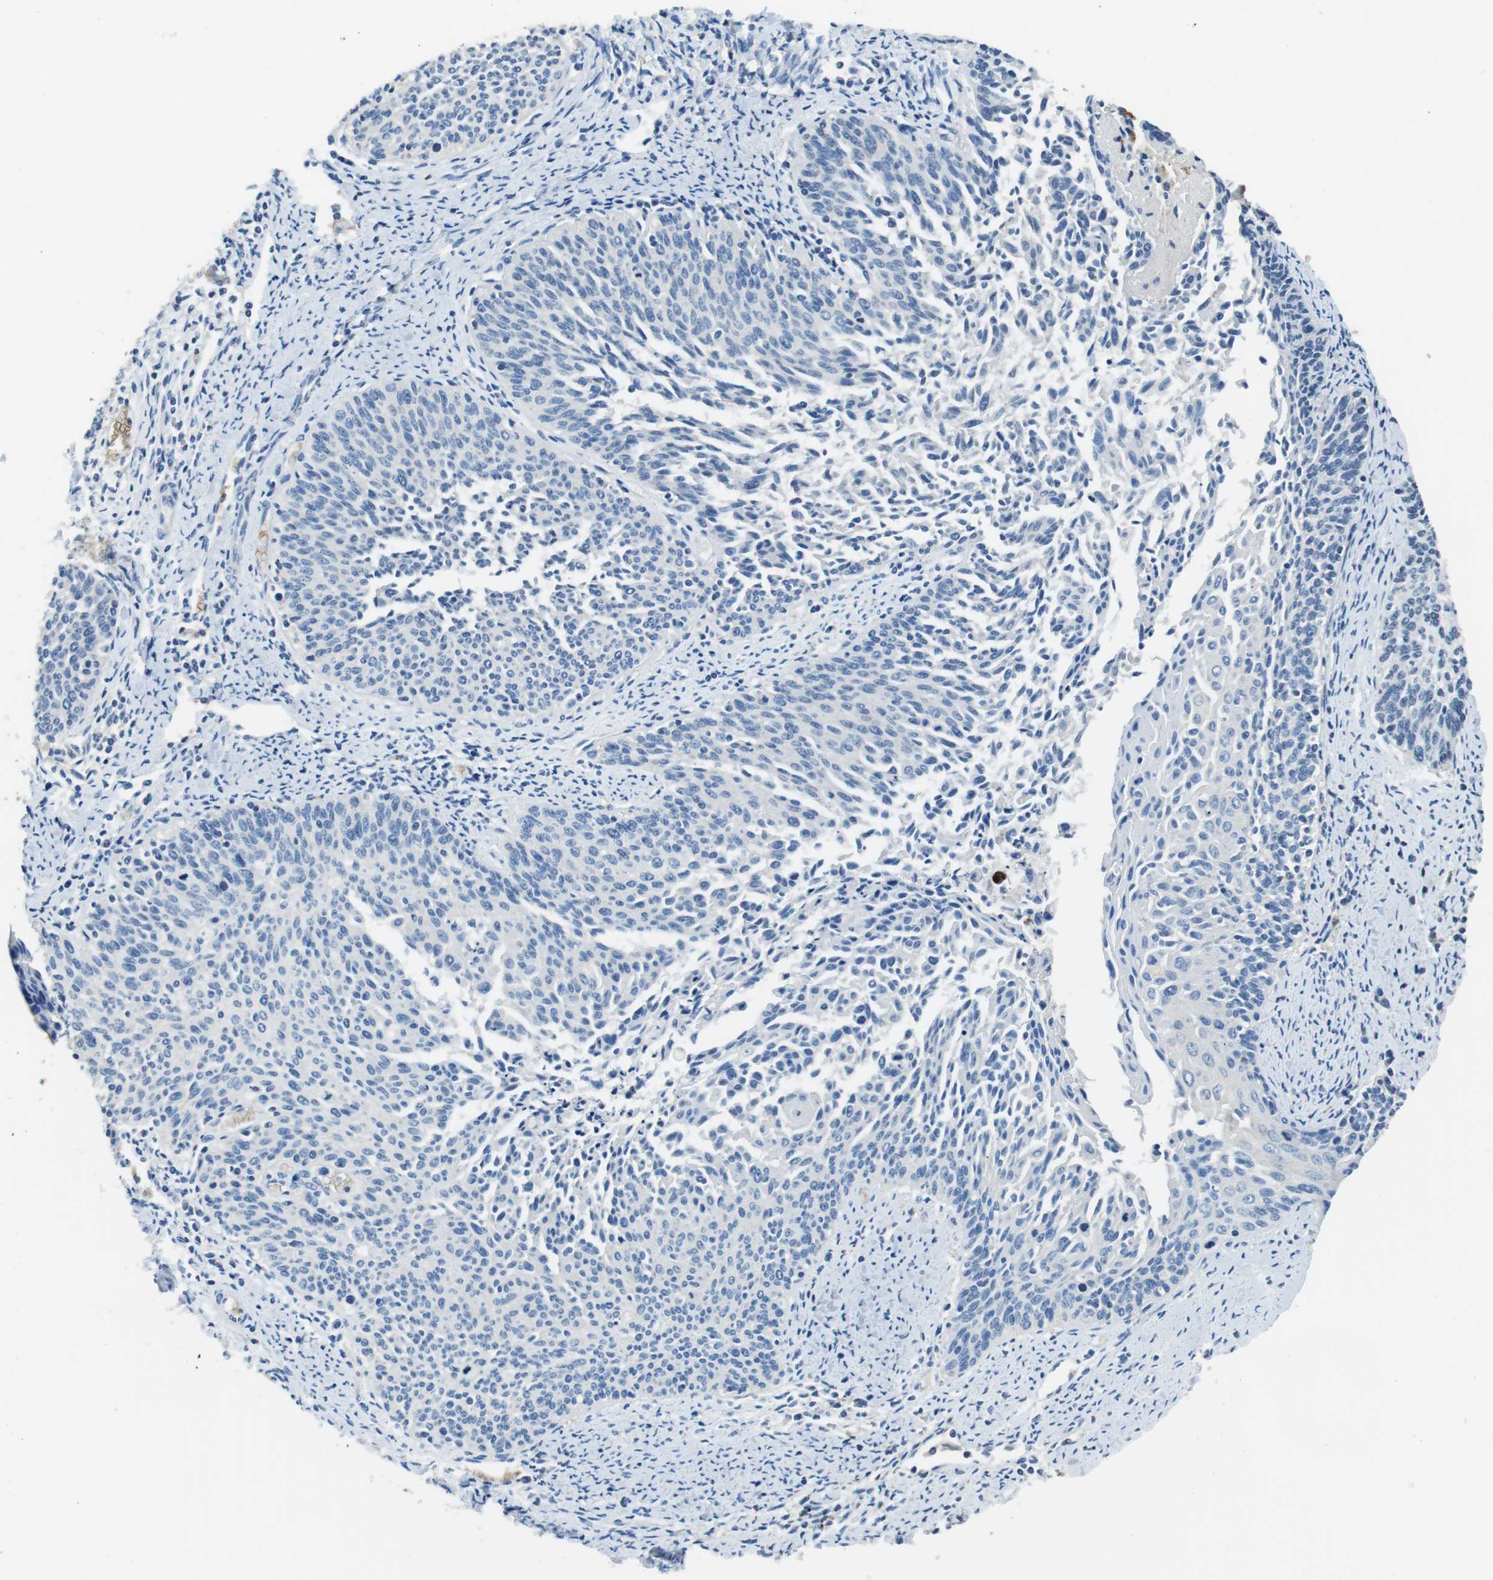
{"staining": {"intensity": "negative", "quantity": "none", "location": "none"}, "tissue": "cervical cancer", "cell_type": "Tumor cells", "image_type": "cancer", "snomed": [{"axis": "morphology", "description": "Squamous cell carcinoma, NOS"}, {"axis": "topography", "description": "Cervix"}], "caption": "An image of human cervical squamous cell carcinoma is negative for staining in tumor cells.", "gene": "TMPRSS15", "patient": {"sex": "female", "age": 55}}